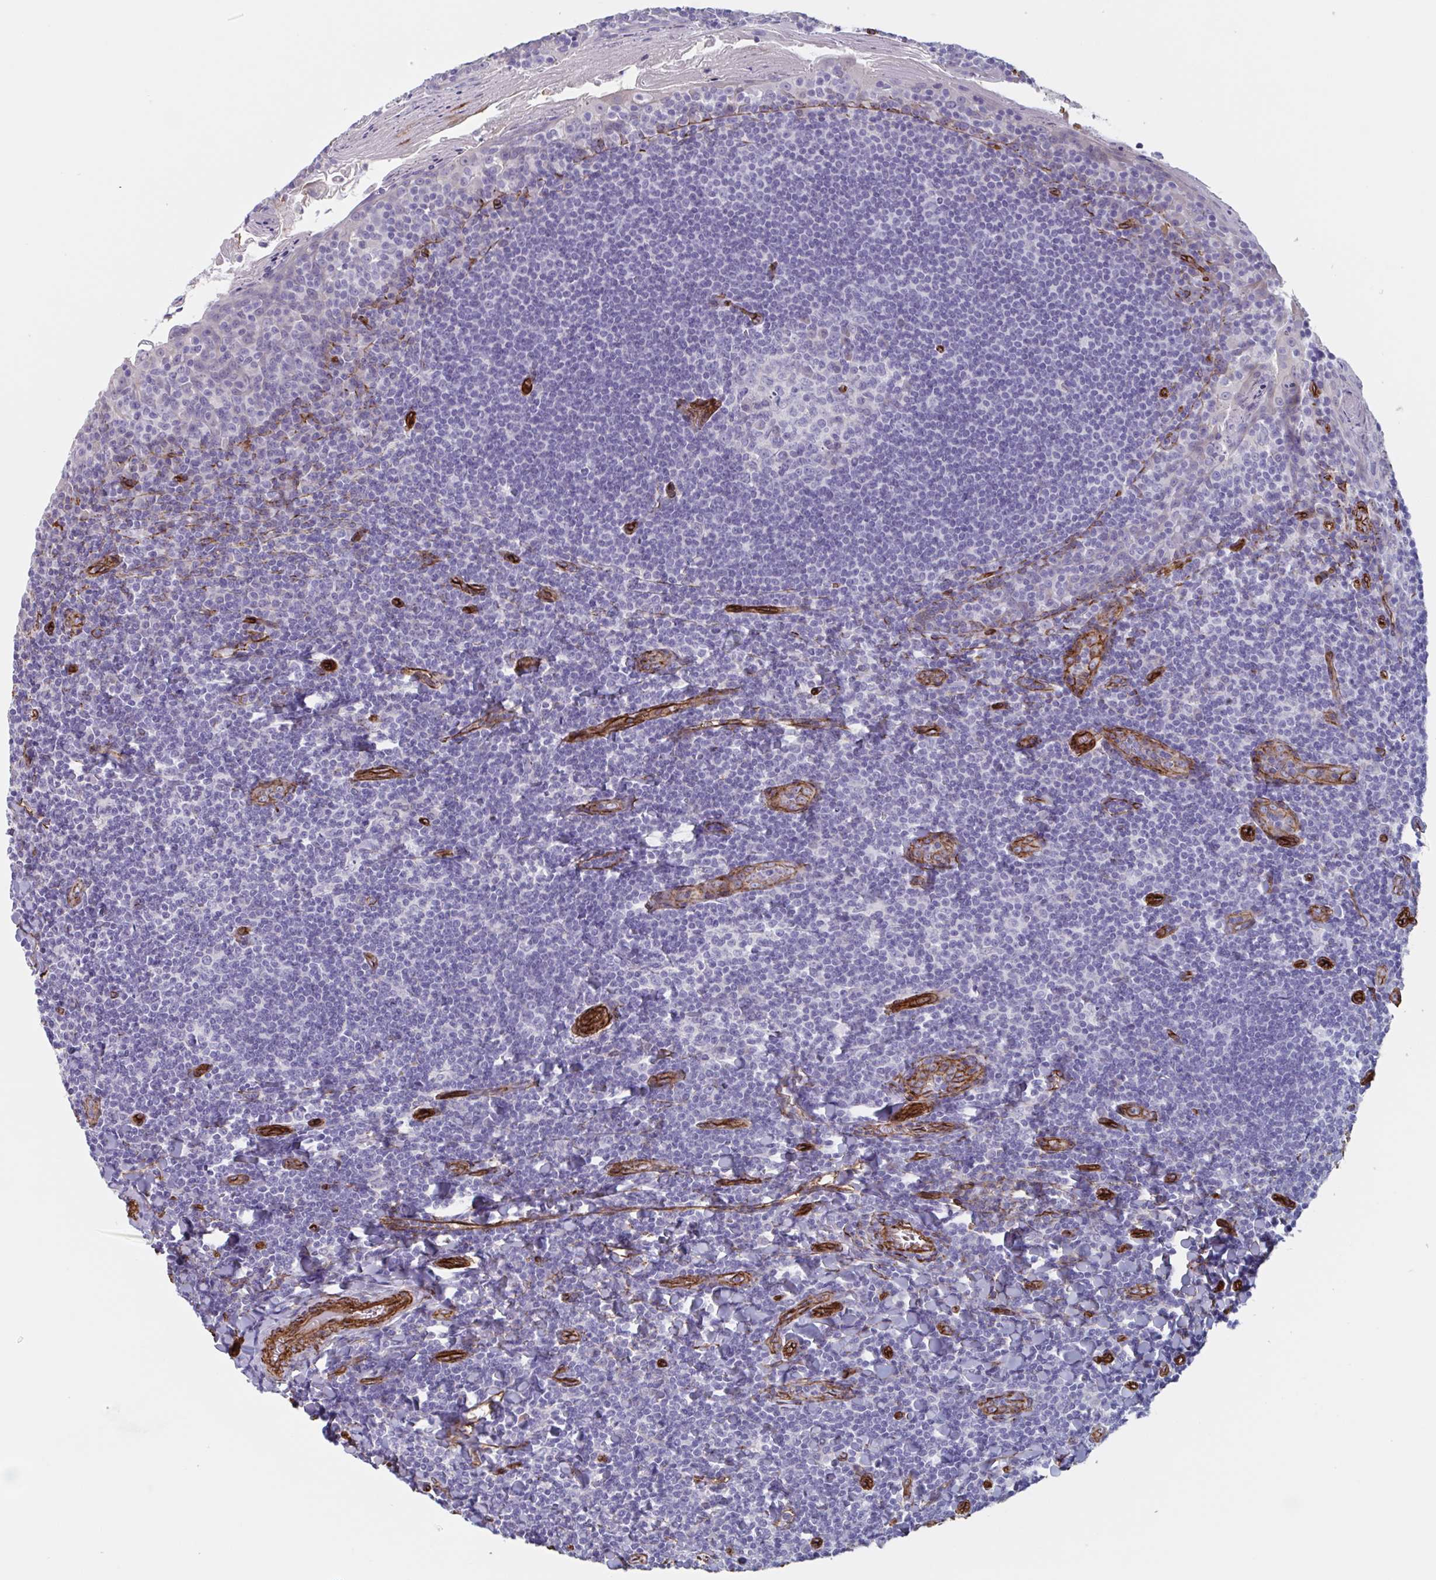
{"staining": {"intensity": "negative", "quantity": "none", "location": "none"}, "tissue": "tonsil", "cell_type": "Germinal center cells", "image_type": "normal", "snomed": [{"axis": "morphology", "description": "Normal tissue, NOS"}, {"axis": "topography", "description": "Tonsil"}], "caption": "DAB immunohistochemical staining of unremarkable human tonsil exhibits no significant positivity in germinal center cells. Brightfield microscopy of IHC stained with DAB (3,3'-diaminobenzidine) (brown) and hematoxylin (blue), captured at high magnification.", "gene": "CITED4", "patient": {"sex": "male", "age": 27}}